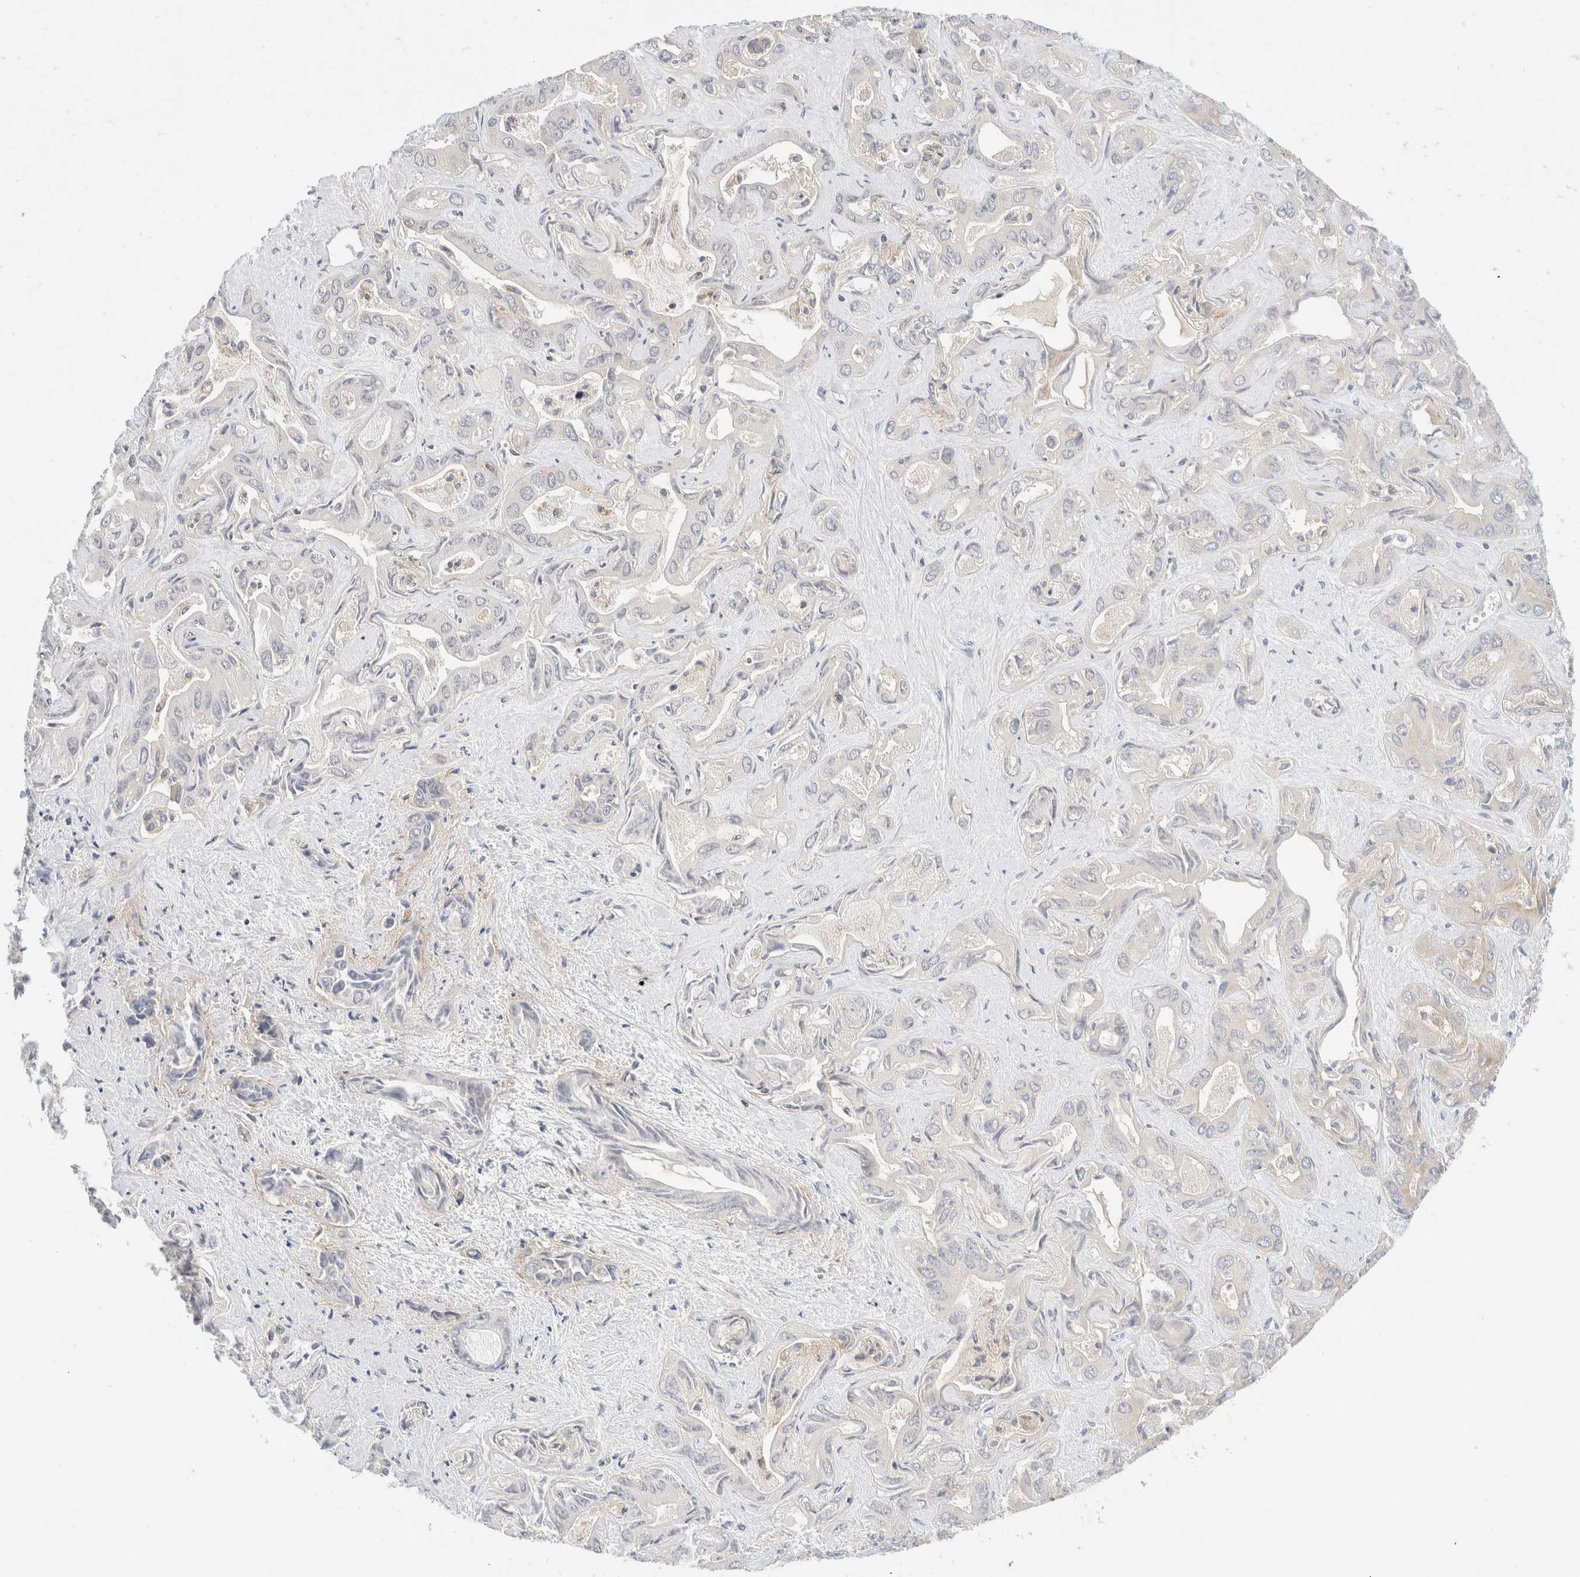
{"staining": {"intensity": "moderate", "quantity": "25%-75%", "location": "cytoplasmic/membranous"}, "tissue": "liver cancer", "cell_type": "Tumor cells", "image_type": "cancer", "snomed": [{"axis": "morphology", "description": "Cholangiocarcinoma"}, {"axis": "topography", "description": "Liver"}], "caption": "Protein expression by IHC reveals moderate cytoplasmic/membranous positivity in about 25%-75% of tumor cells in liver cancer (cholangiocarcinoma). (Stains: DAB (3,3'-diaminobenzidine) in brown, nuclei in blue, Microscopy: brightfield microscopy at high magnification).", "gene": "MRM3", "patient": {"sex": "female", "age": 52}}